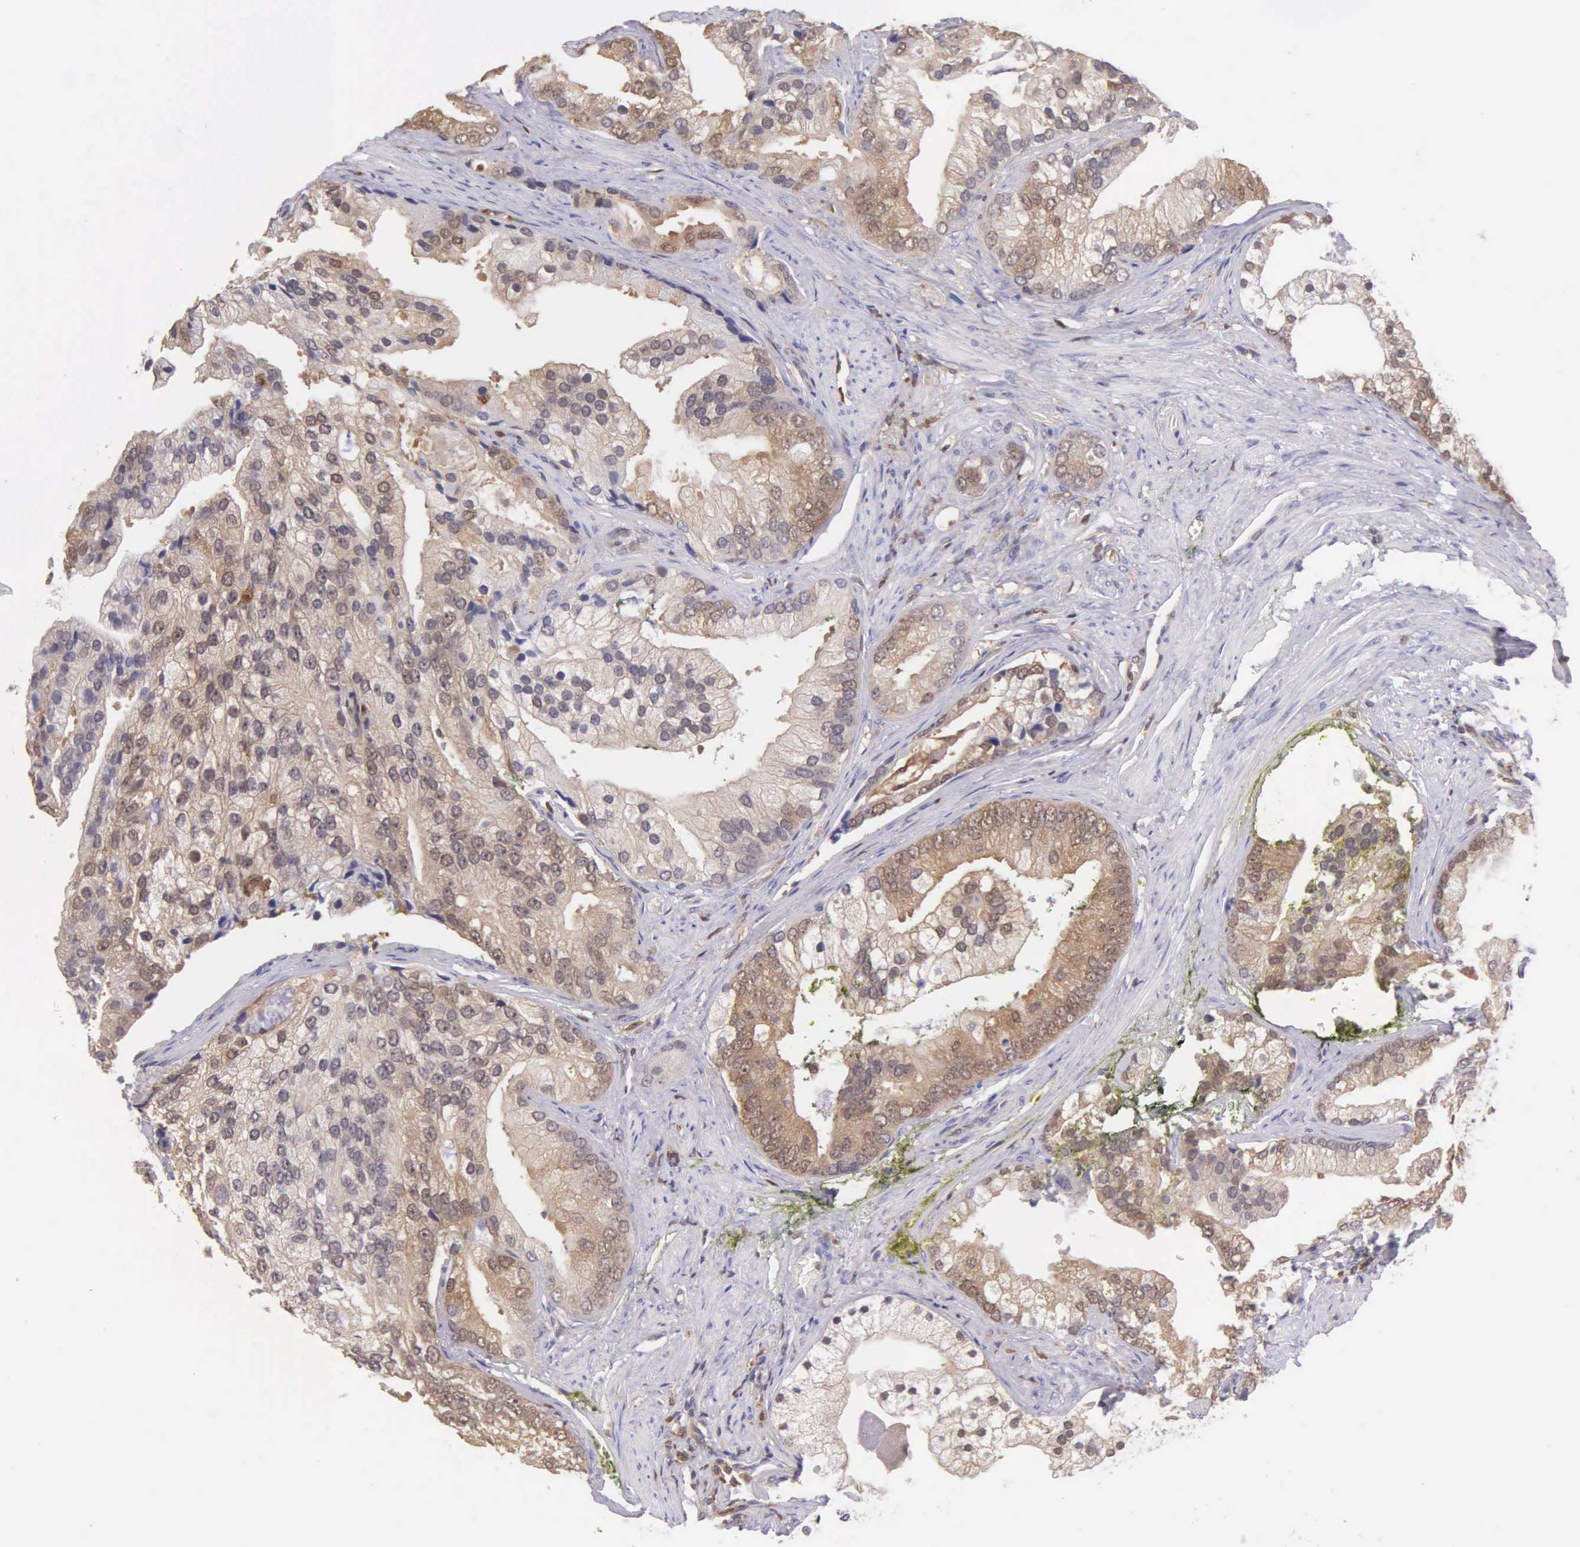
{"staining": {"intensity": "moderate", "quantity": "25%-75%", "location": "cytoplasmic/membranous"}, "tissue": "prostate cancer", "cell_type": "Tumor cells", "image_type": "cancer", "snomed": [{"axis": "morphology", "description": "Adenocarcinoma, Low grade"}, {"axis": "topography", "description": "Prostate"}], "caption": "A histopathology image showing moderate cytoplasmic/membranous positivity in about 25%-75% of tumor cells in prostate cancer, as visualized by brown immunohistochemical staining.", "gene": "BID", "patient": {"sex": "male", "age": 71}}